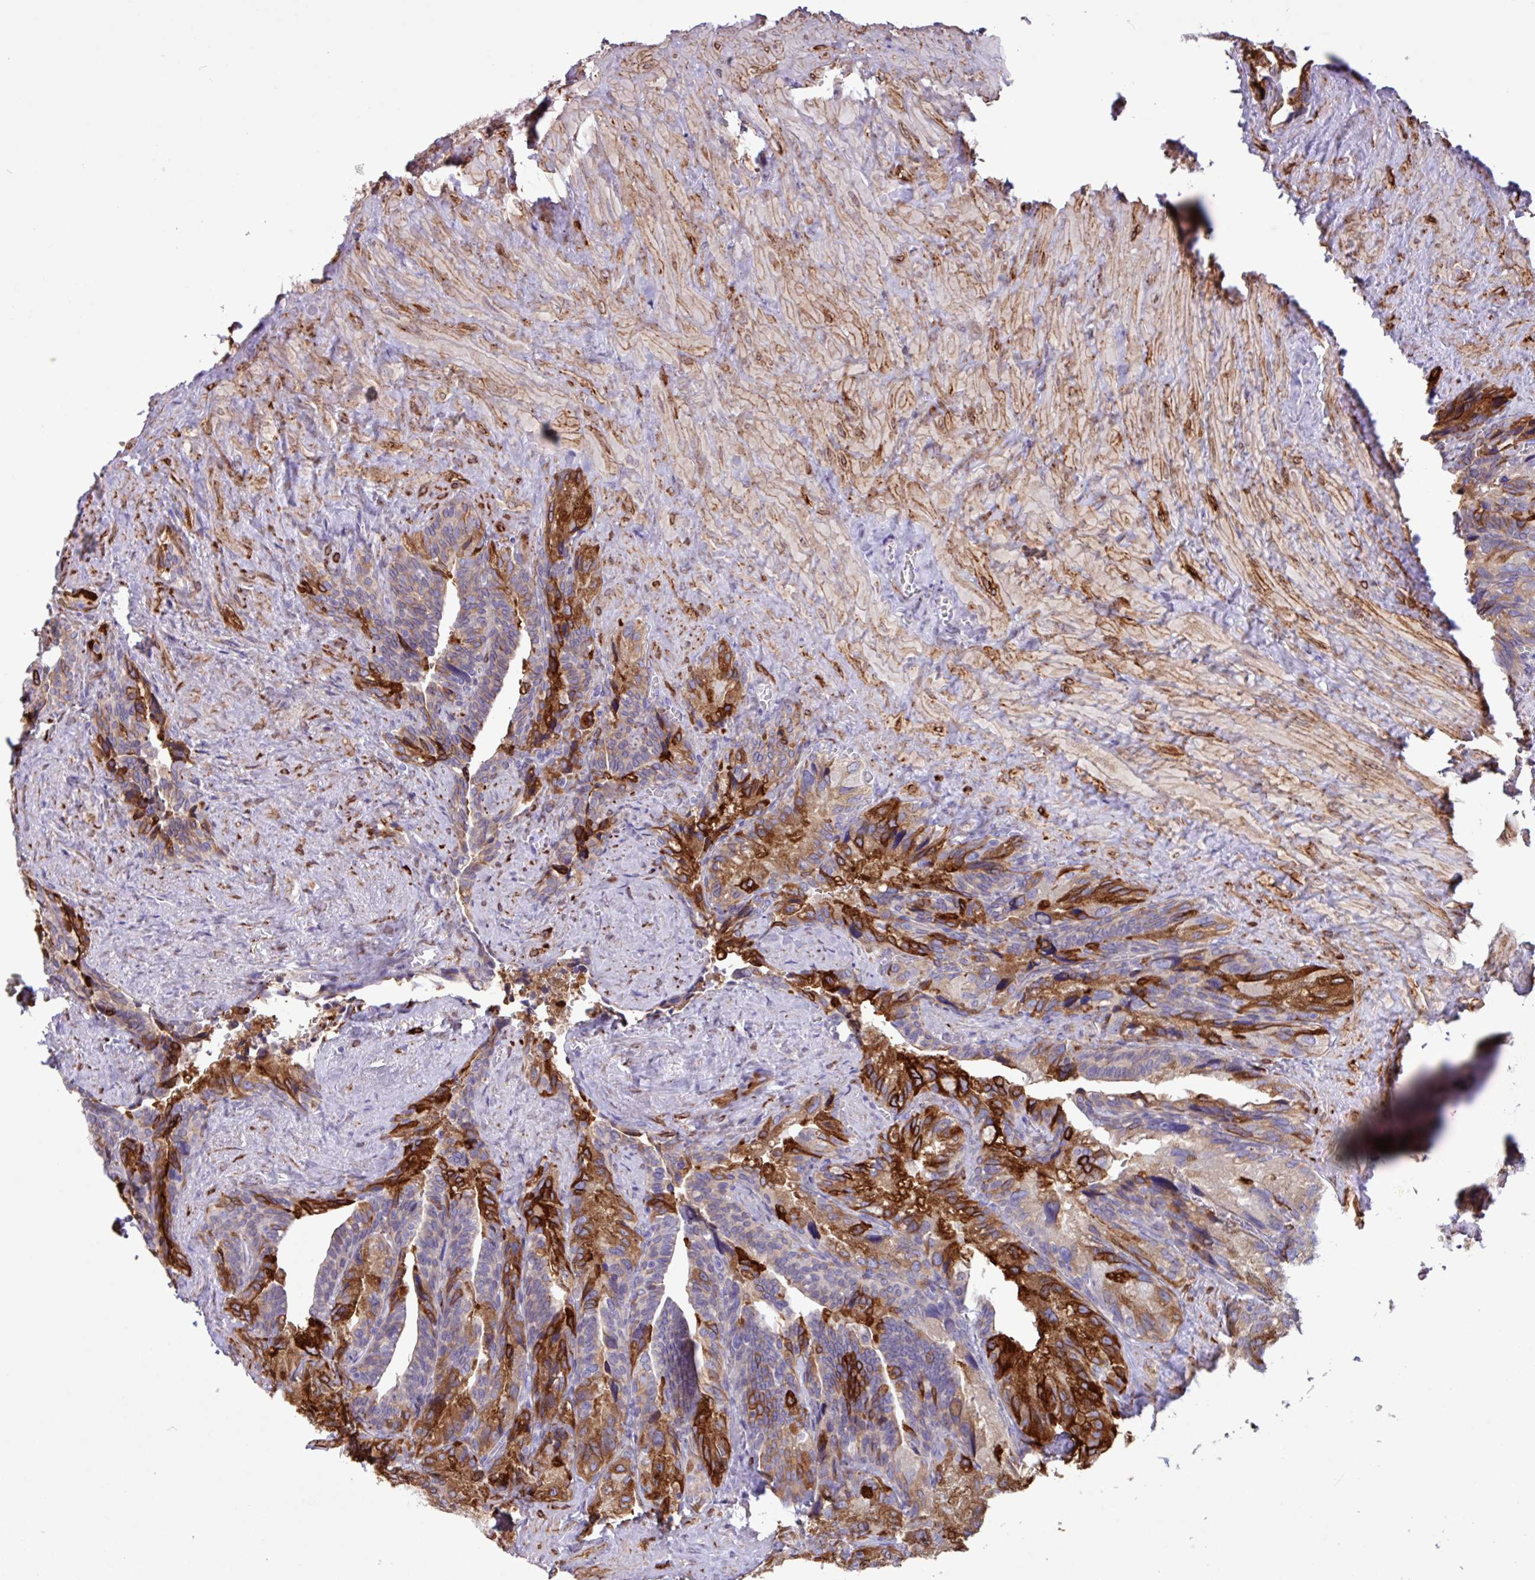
{"staining": {"intensity": "strong", "quantity": "25%-75%", "location": "cytoplasmic/membranous"}, "tissue": "seminal vesicle", "cell_type": "Glandular cells", "image_type": "normal", "snomed": [{"axis": "morphology", "description": "Normal tissue, NOS"}, {"axis": "topography", "description": "Seminal veicle"}], "caption": "Seminal vesicle stained with a brown dye shows strong cytoplasmic/membranous positive staining in about 25%-75% of glandular cells.", "gene": "SLC38A1", "patient": {"sex": "male", "age": 68}}